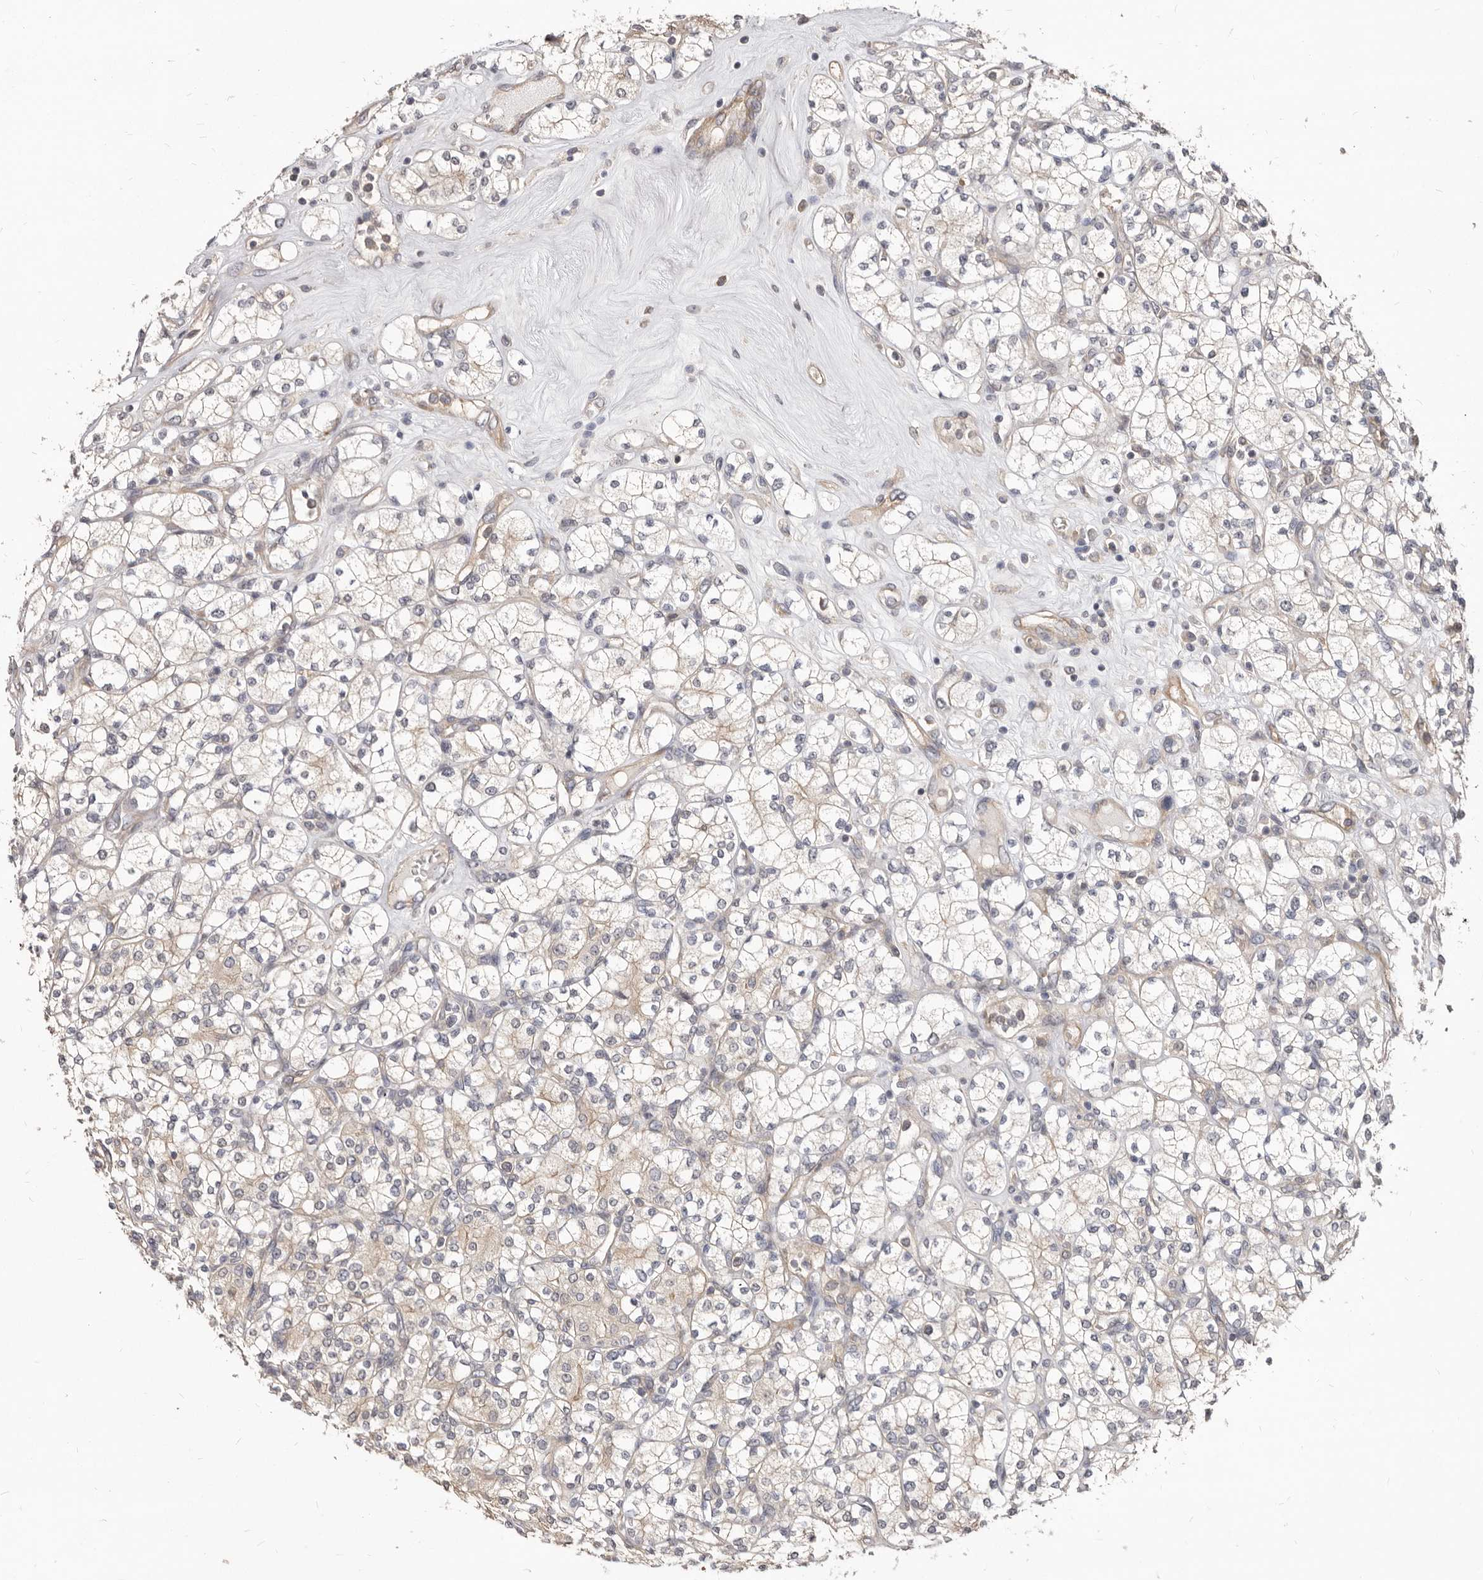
{"staining": {"intensity": "negative", "quantity": "none", "location": "none"}, "tissue": "renal cancer", "cell_type": "Tumor cells", "image_type": "cancer", "snomed": [{"axis": "morphology", "description": "Adenocarcinoma, NOS"}, {"axis": "topography", "description": "Kidney"}], "caption": "An immunohistochemistry photomicrograph of renal adenocarcinoma is shown. There is no staining in tumor cells of renal adenocarcinoma.", "gene": "GPATCH4", "patient": {"sex": "male", "age": 77}}